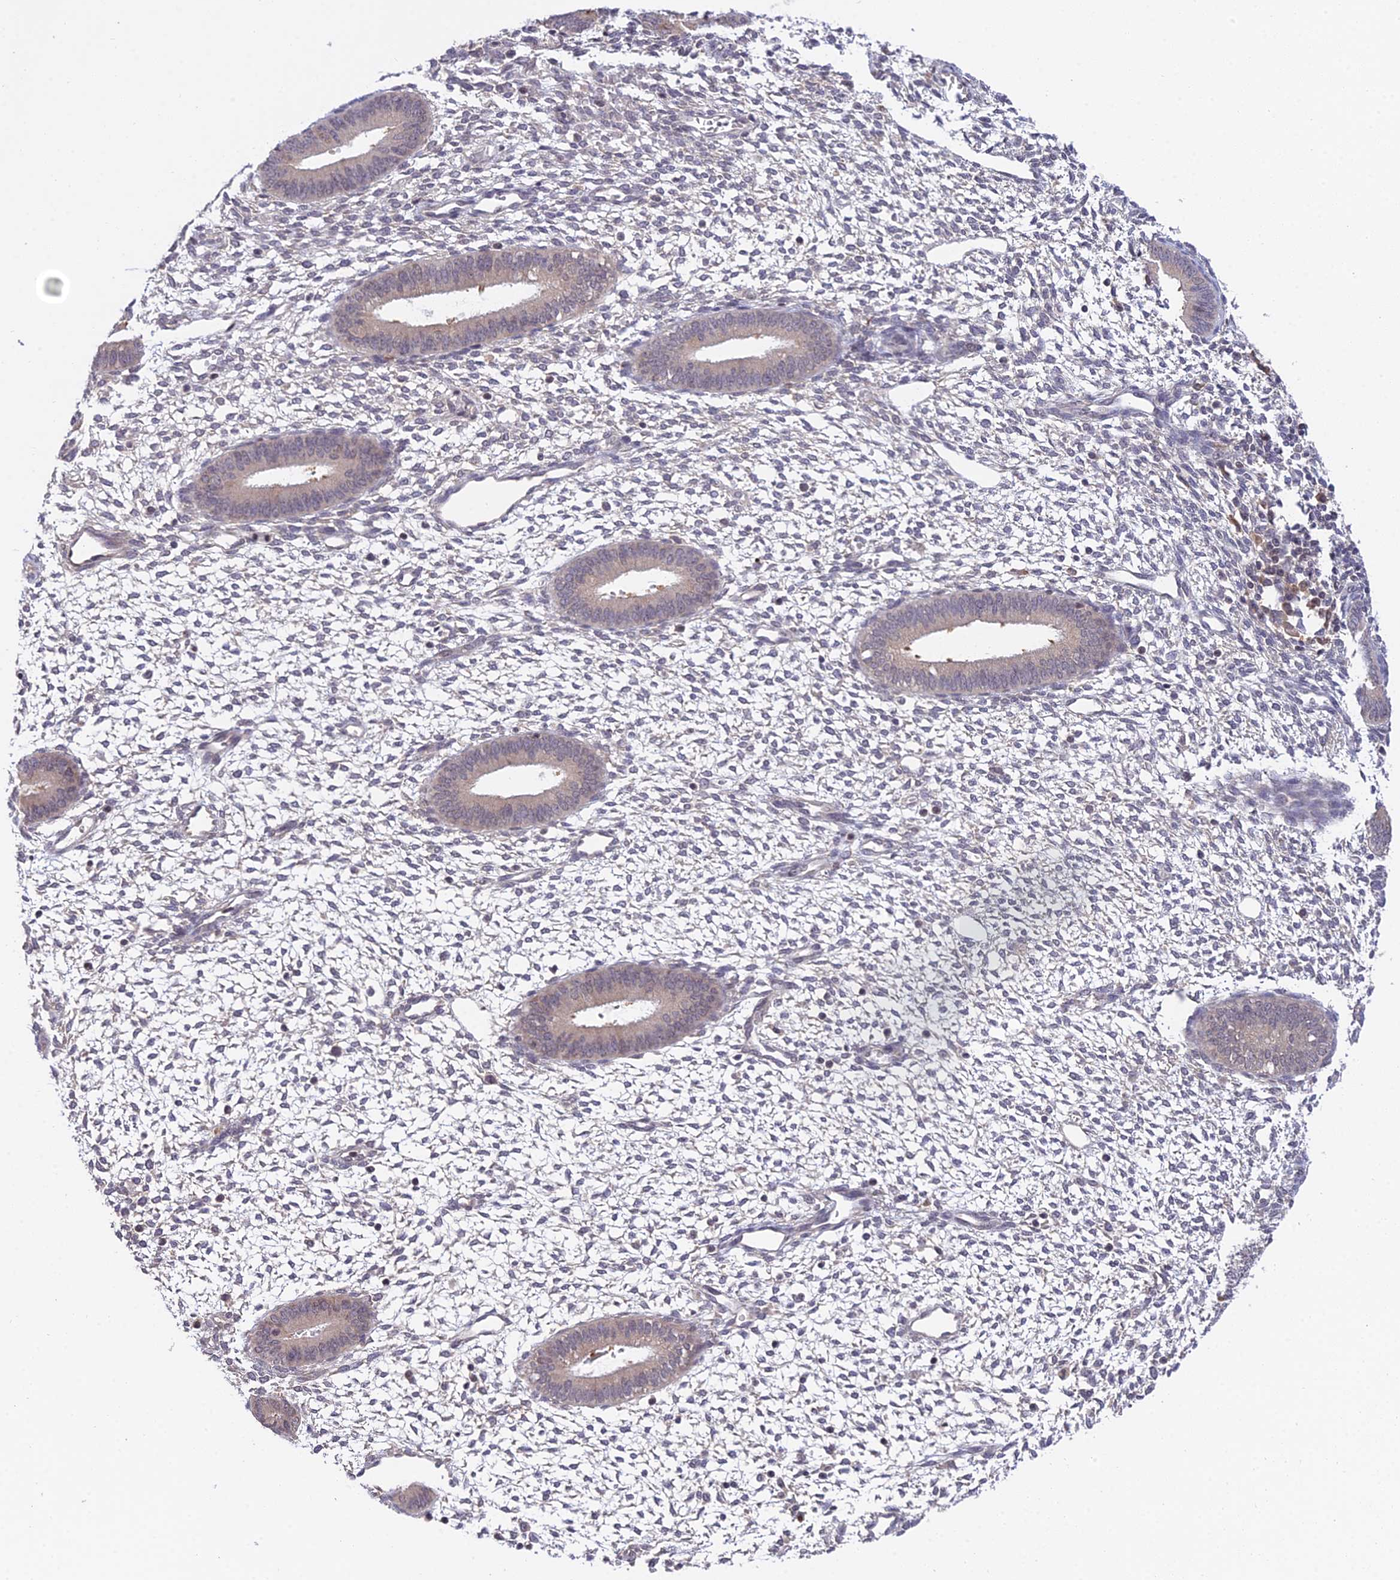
{"staining": {"intensity": "negative", "quantity": "none", "location": "none"}, "tissue": "endometrium", "cell_type": "Cells in endometrial stroma", "image_type": "normal", "snomed": [{"axis": "morphology", "description": "Normal tissue, NOS"}, {"axis": "topography", "description": "Endometrium"}], "caption": "Immunohistochemistry (IHC) micrograph of benign endometrium stained for a protein (brown), which demonstrates no staining in cells in endometrial stroma.", "gene": "TEKT1", "patient": {"sex": "female", "age": 46}}